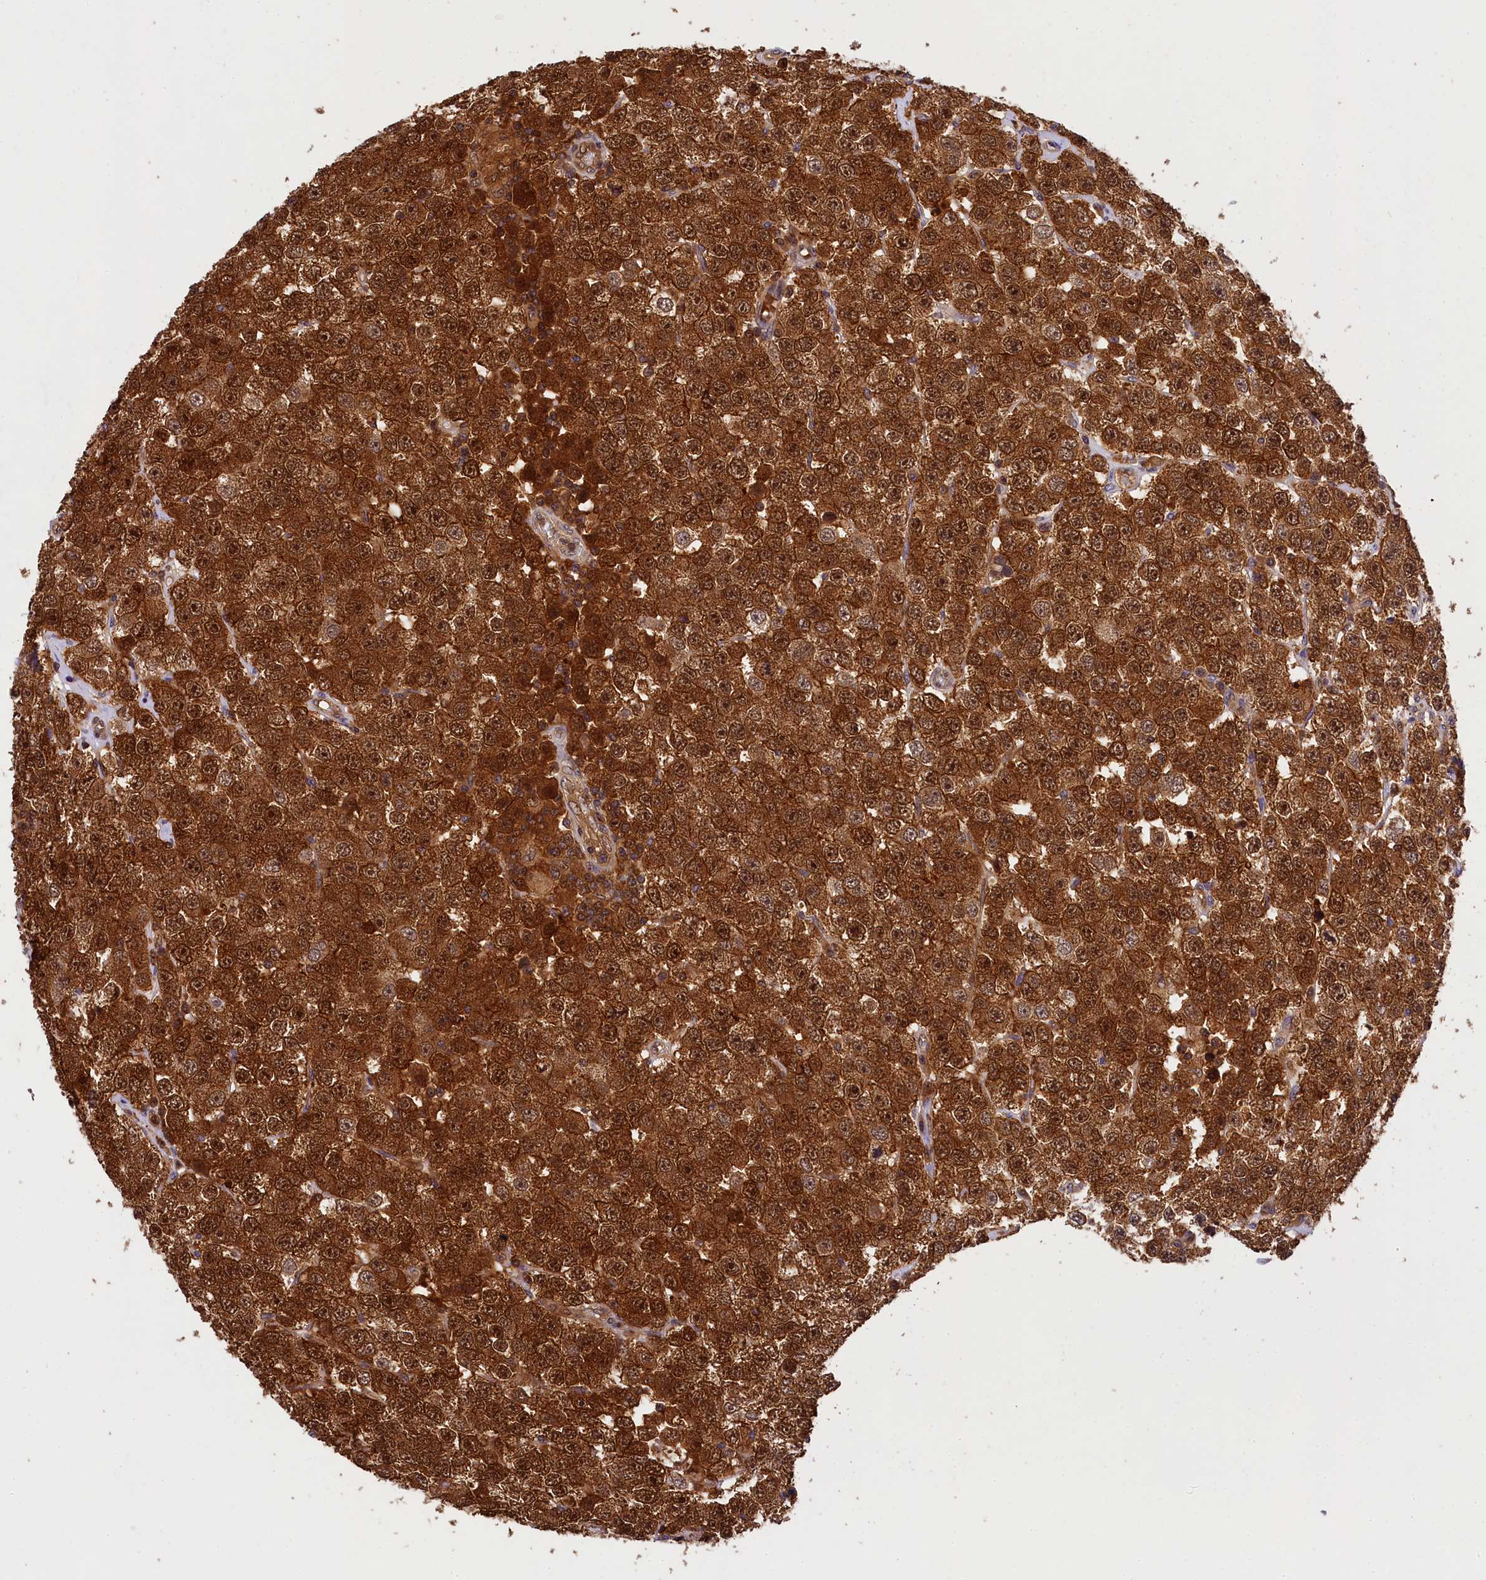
{"staining": {"intensity": "strong", "quantity": ">75%", "location": "cytoplasmic/membranous,nuclear"}, "tissue": "testis cancer", "cell_type": "Tumor cells", "image_type": "cancer", "snomed": [{"axis": "morphology", "description": "Seminoma, NOS"}, {"axis": "topography", "description": "Testis"}], "caption": "Testis cancer (seminoma) stained with immunohistochemistry reveals strong cytoplasmic/membranous and nuclear positivity in approximately >75% of tumor cells.", "gene": "EIF6", "patient": {"sex": "male", "age": 28}}